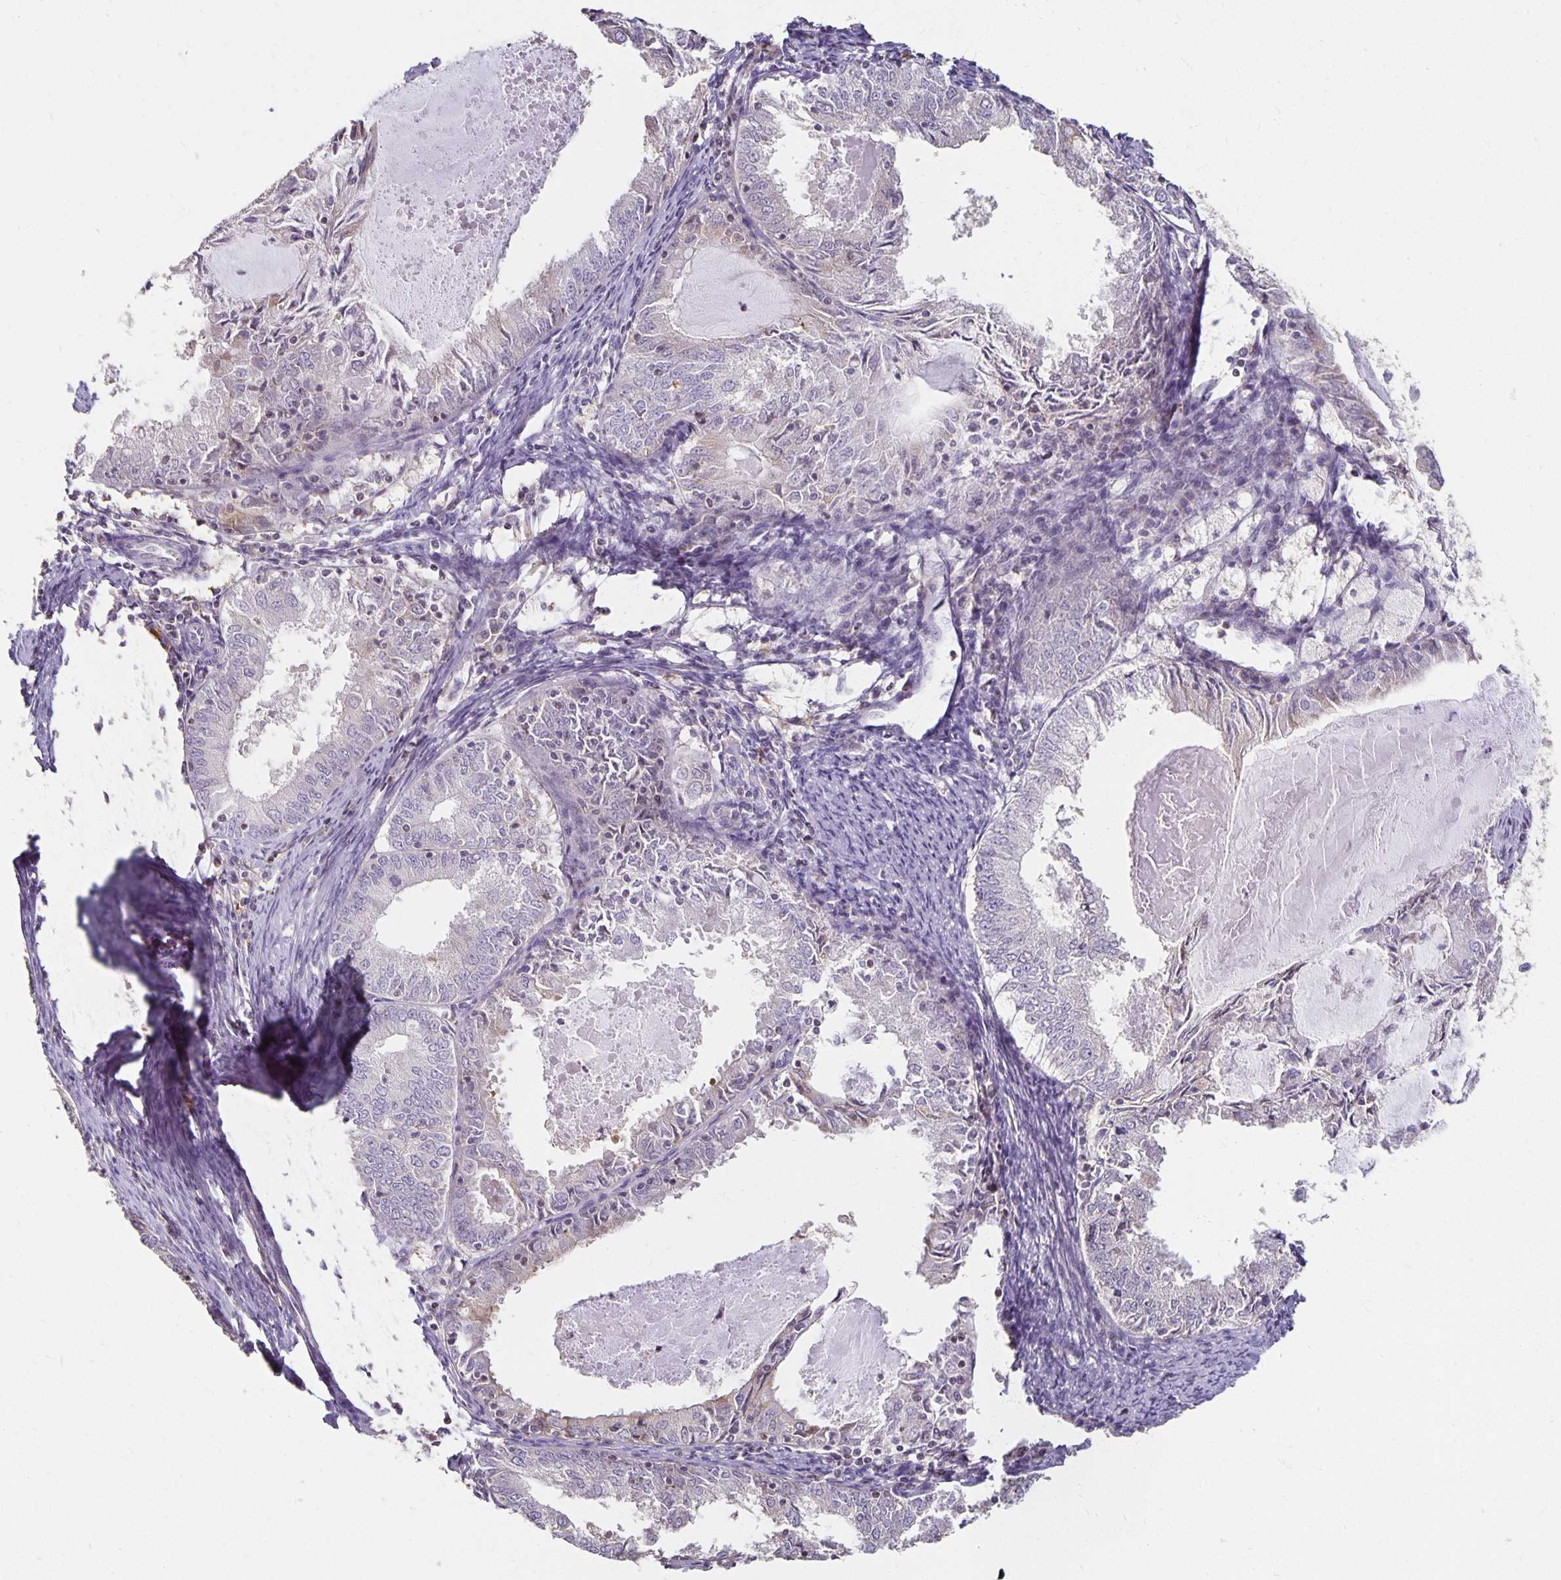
{"staining": {"intensity": "negative", "quantity": "none", "location": "none"}, "tissue": "endometrial cancer", "cell_type": "Tumor cells", "image_type": "cancer", "snomed": [{"axis": "morphology", "description": "Adenocarcinoma, NOS"}, {"axis": "topography", "description": "Endometrium"}], "caption": "Tumor cells are negative for protein expression in human endometrial cancer (adenocarcinoma).", "gene": "CST6", "patient": {"sex": "female", "age": 57}}